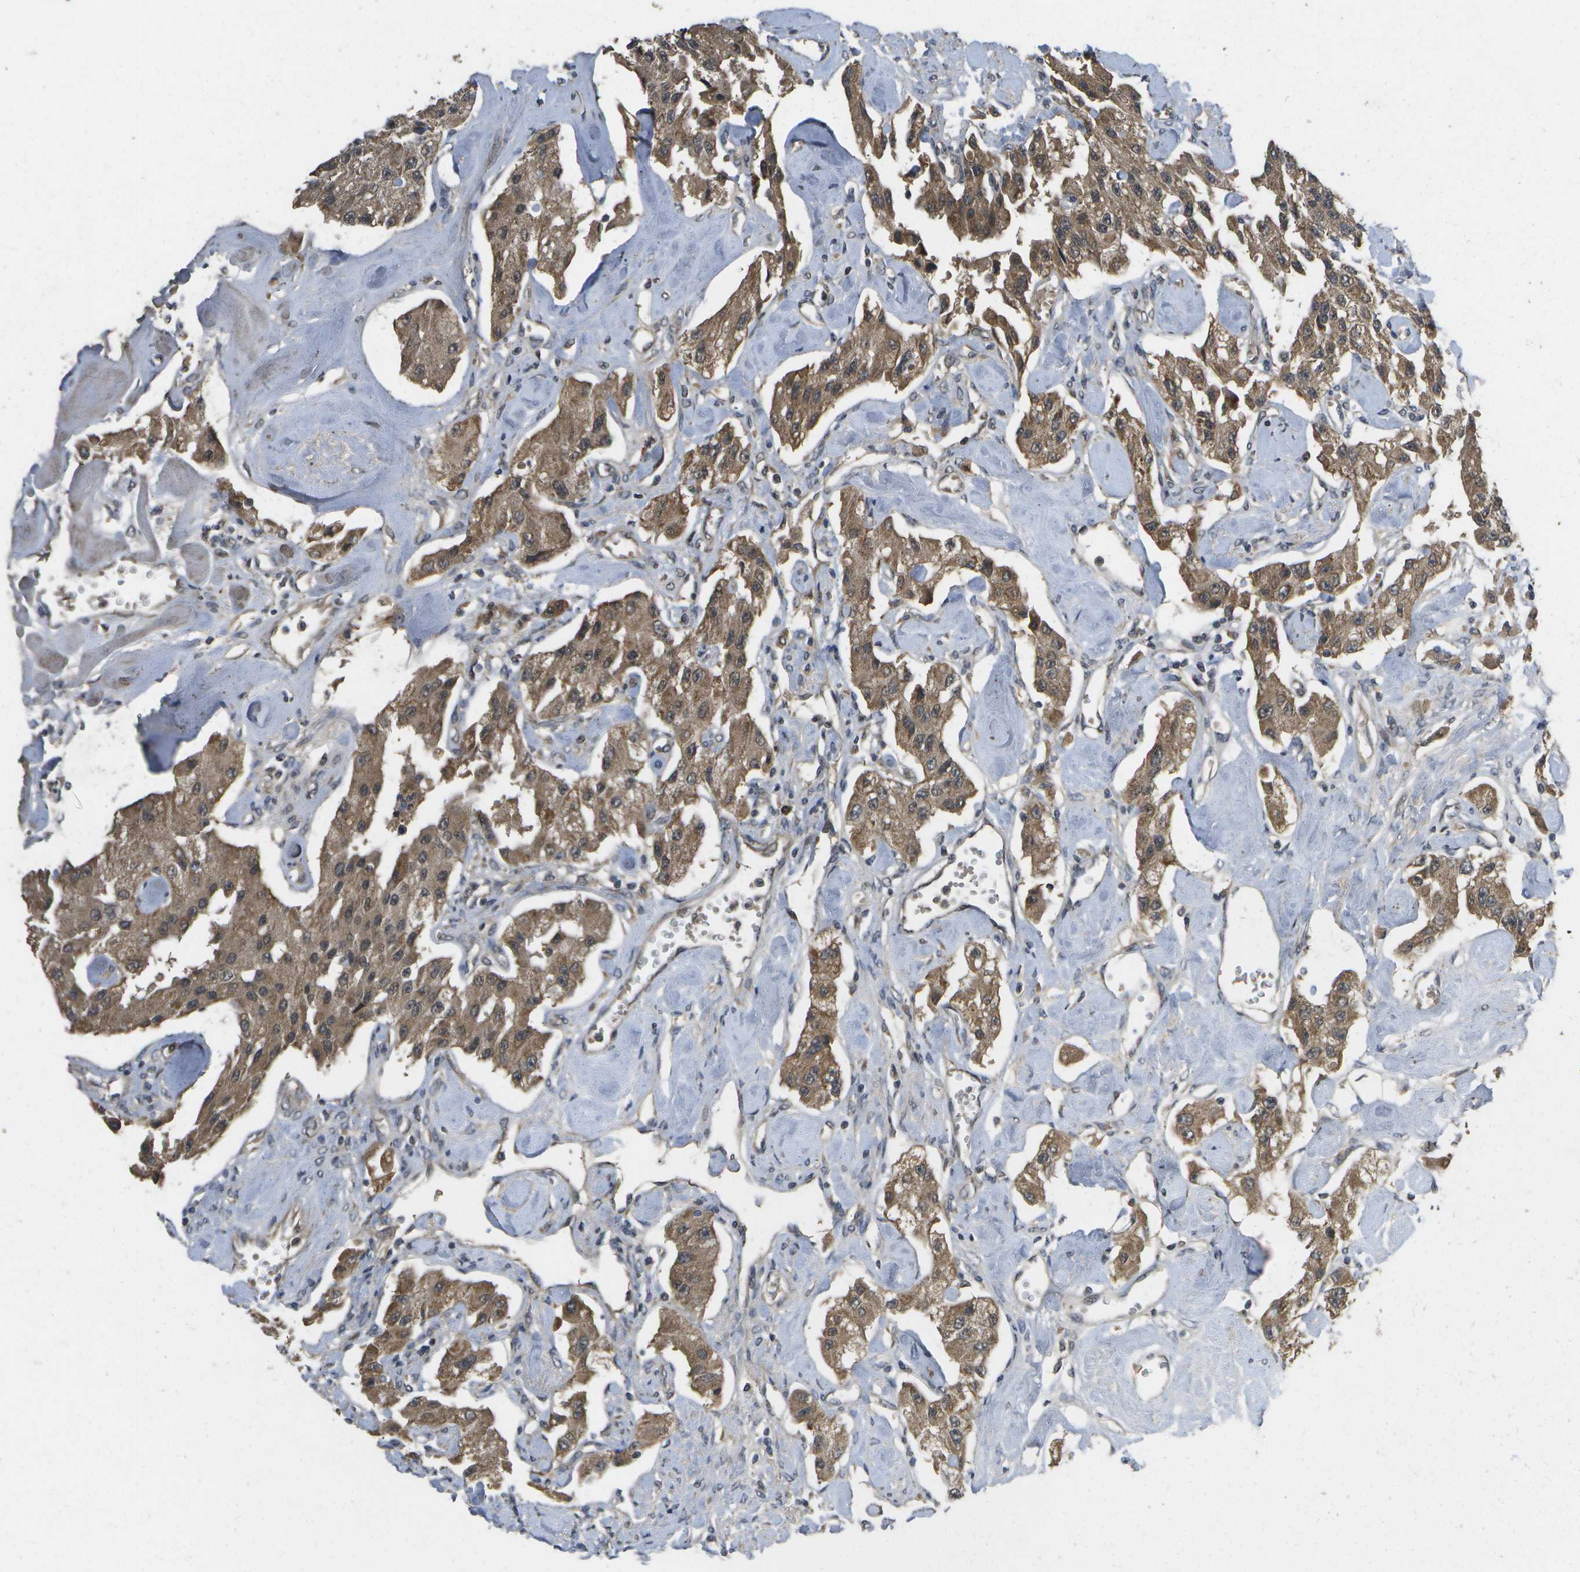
{"staining": {"intensity": "moderate", "quantity": ">75%", "location": "cytoplasmic/membranous"}, "tissue": "carcinoid", "cell_type": "Tumor cells", "image_type": "cancer", "snomed": [{"axis": "morphology", "description": "Carcinoid, malignant, NOS"}, {"axis": "topography", "description": "Pancreas"}], "caption": "Carcinoid stained with immunohistochemistry (IHC) reveals moderate cytoplasmic/membranous staining in approximately >75% of tumor cells.", "gene": "ALAS1", "patient": {"sex": "male", "age": 41}}